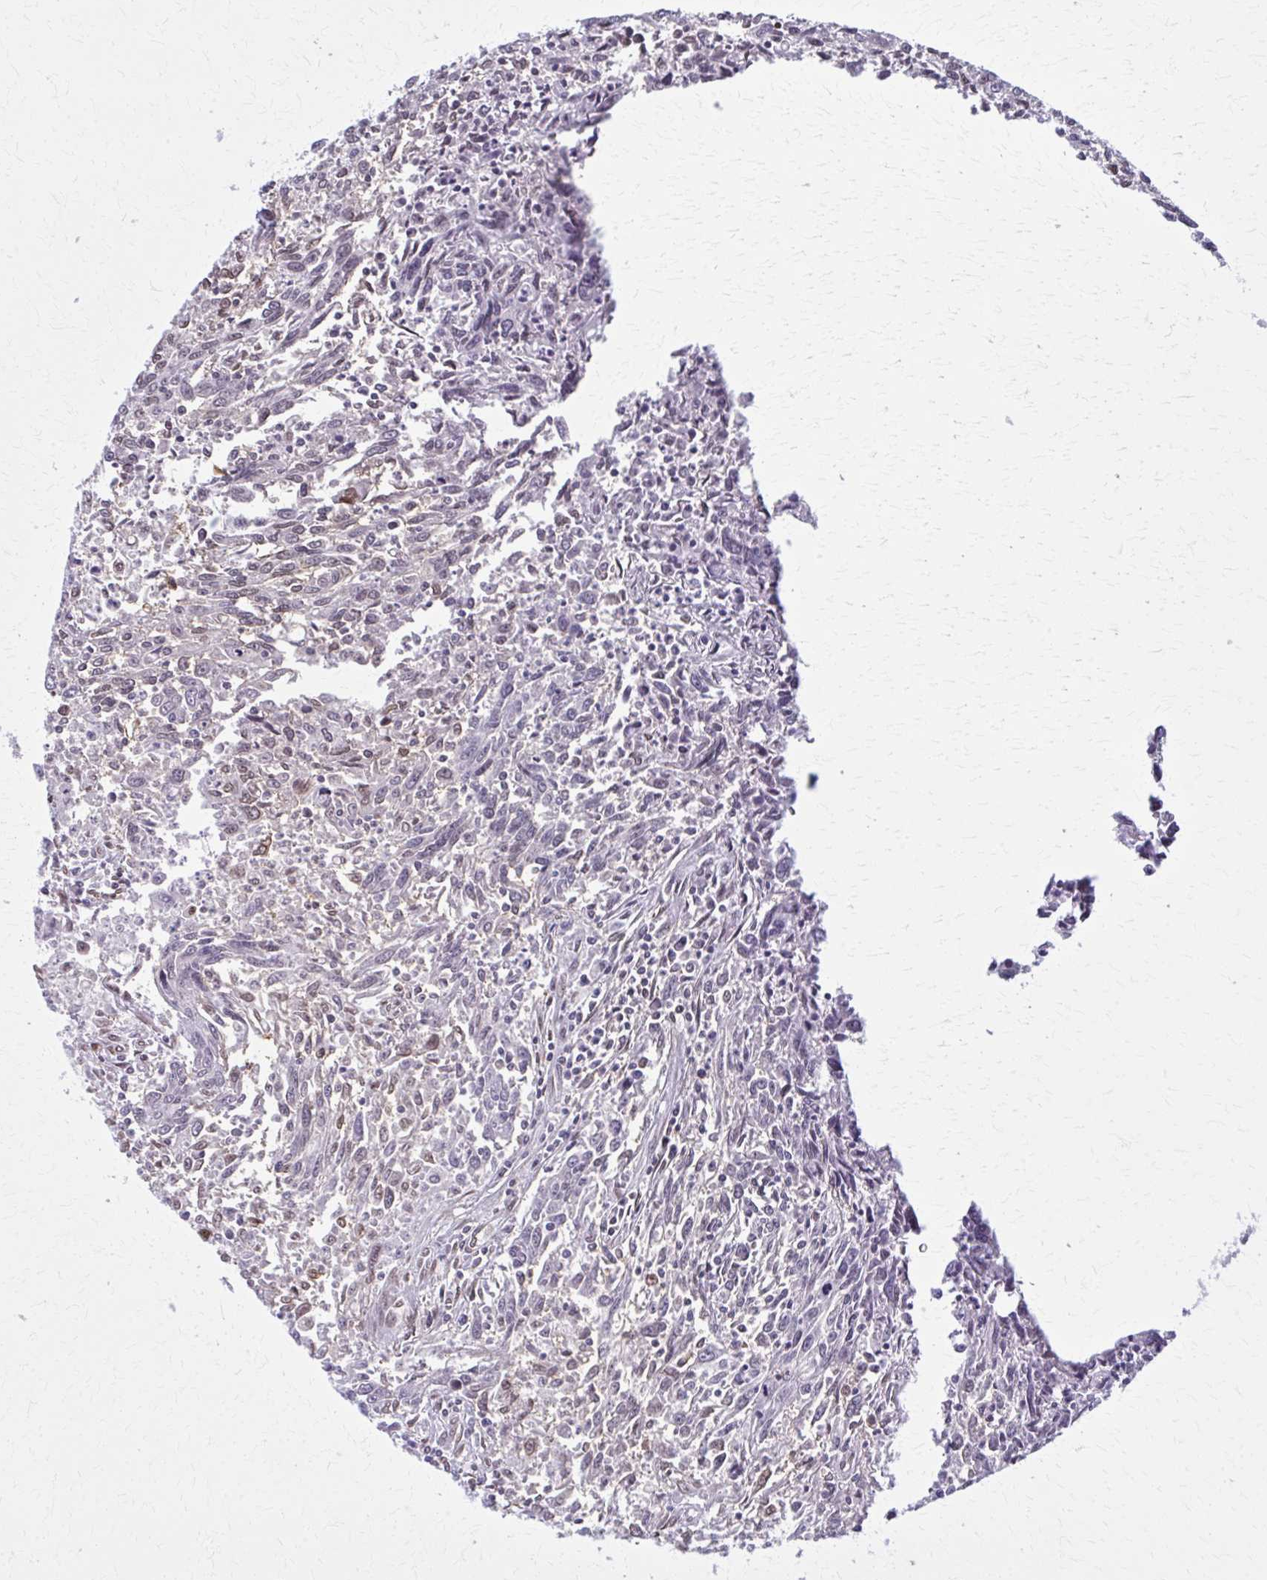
{"staining": {"intensity": "negative", "quantity": "none", "location": "none"}, "tissue": "breast cancer", "cell_type": "Tumor cells", "image_type": "cancer", "snomed": [{"axis": "morphology", "description": "Duct carcinoma"}, {"axis": "topography", "description": "Breast"}], "caption": "Tumor cells show no significant protein expression in intraductal carcinoma (breast).", "gene": "MDH1", "patient": {"sex": "female", "age": 50}}